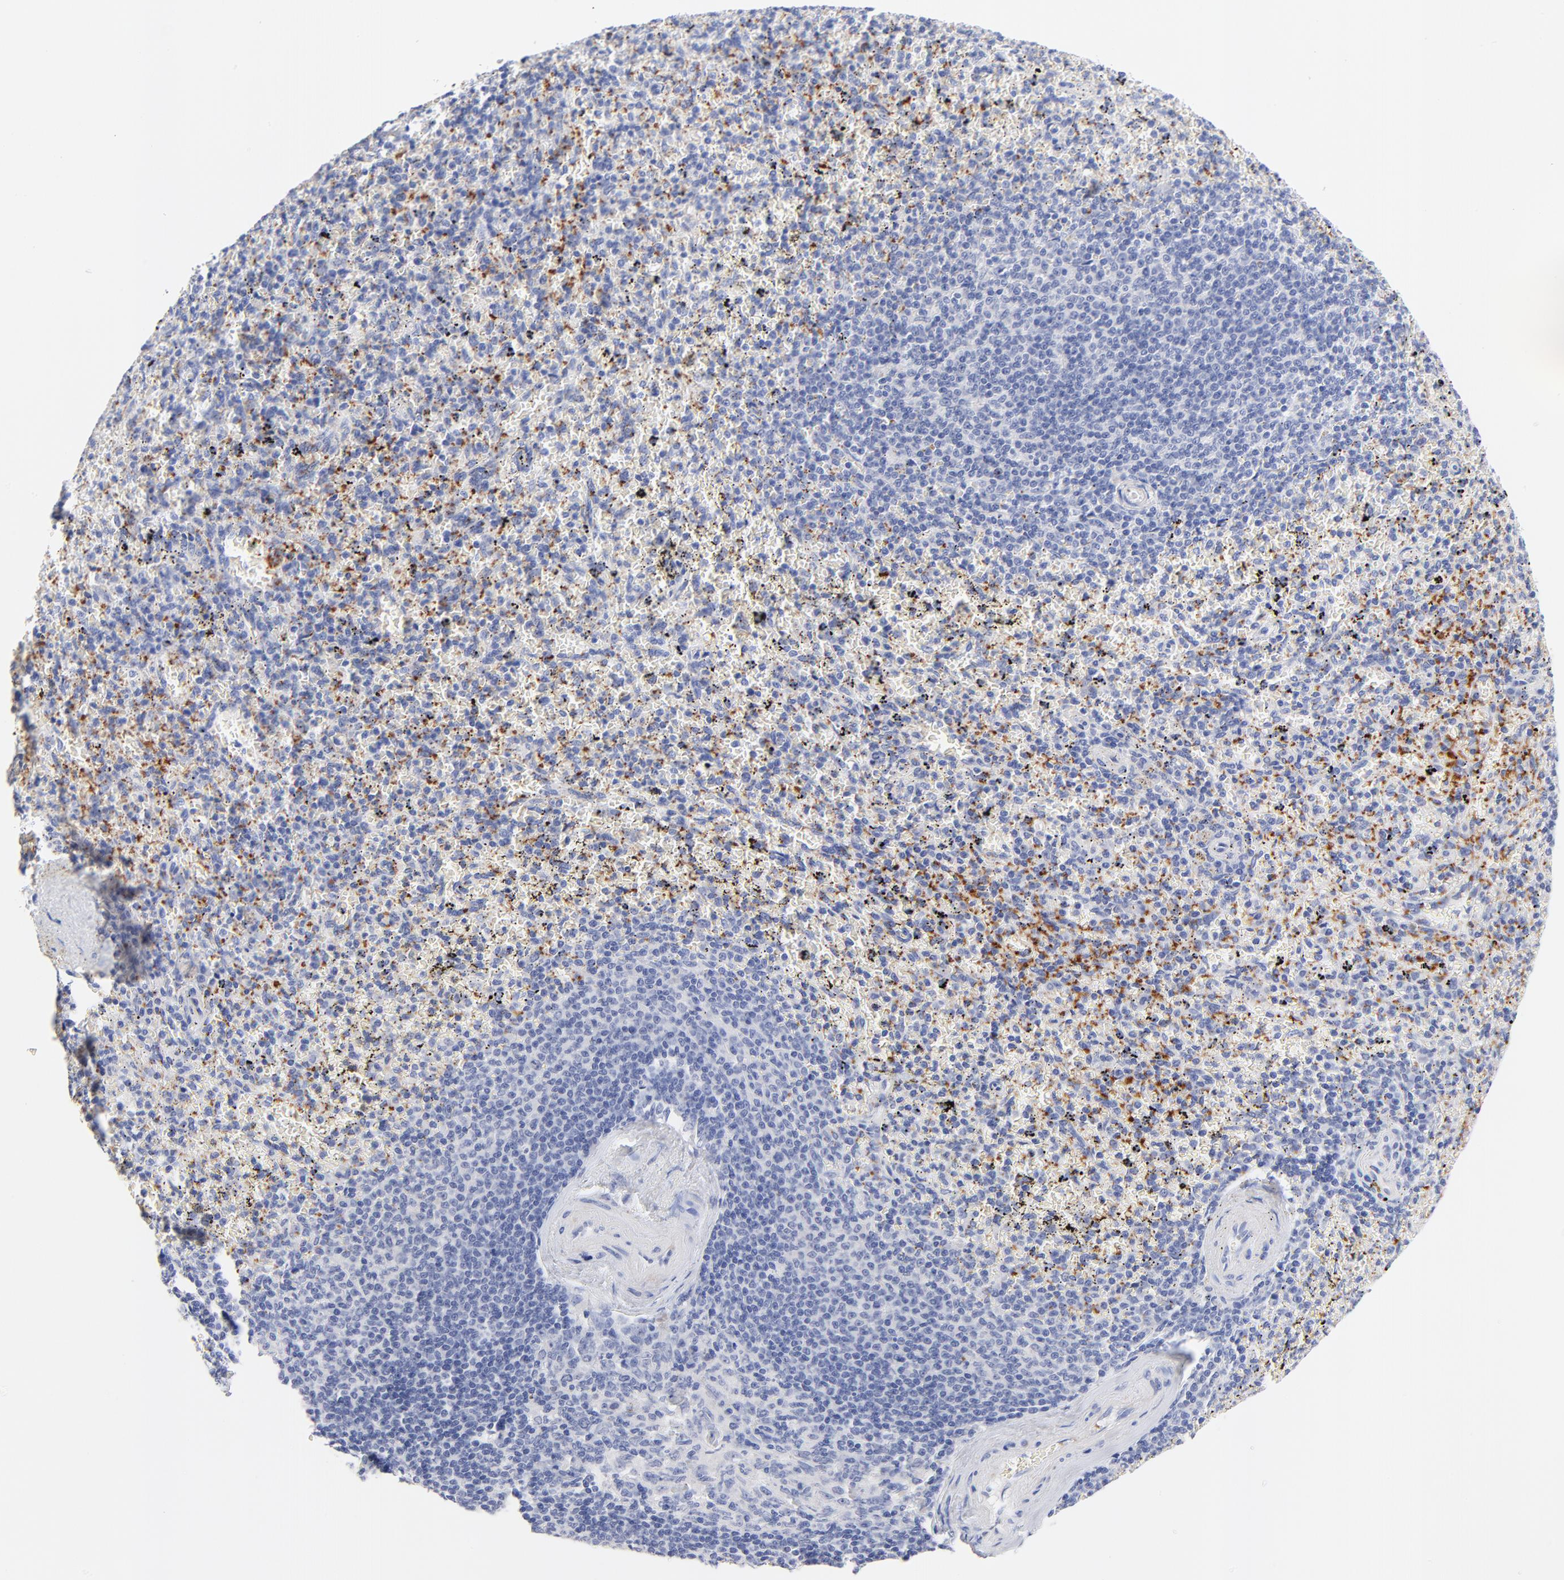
{"staining": {"intensity": "negative", "quantity": "none", "location": "none"}, "tissue": "spleen", "cell_type": "Cells in red pulp", "image_type": "normal", "snomed": [{"axis": "morphology", "description": "Normal tissue, NOS"}, {"axis": "topography", "description": "Spleen"}], "caption": "Immunohistochemistry (IHC) micrograph of unremarkable spleen: human spleen stained with DAB (3,3'-diaminobenzidine) shows no significant protein expression in cells in red pulp.", "gene": "FAM117B", "patient": {"sex": "female", "age": 43}}